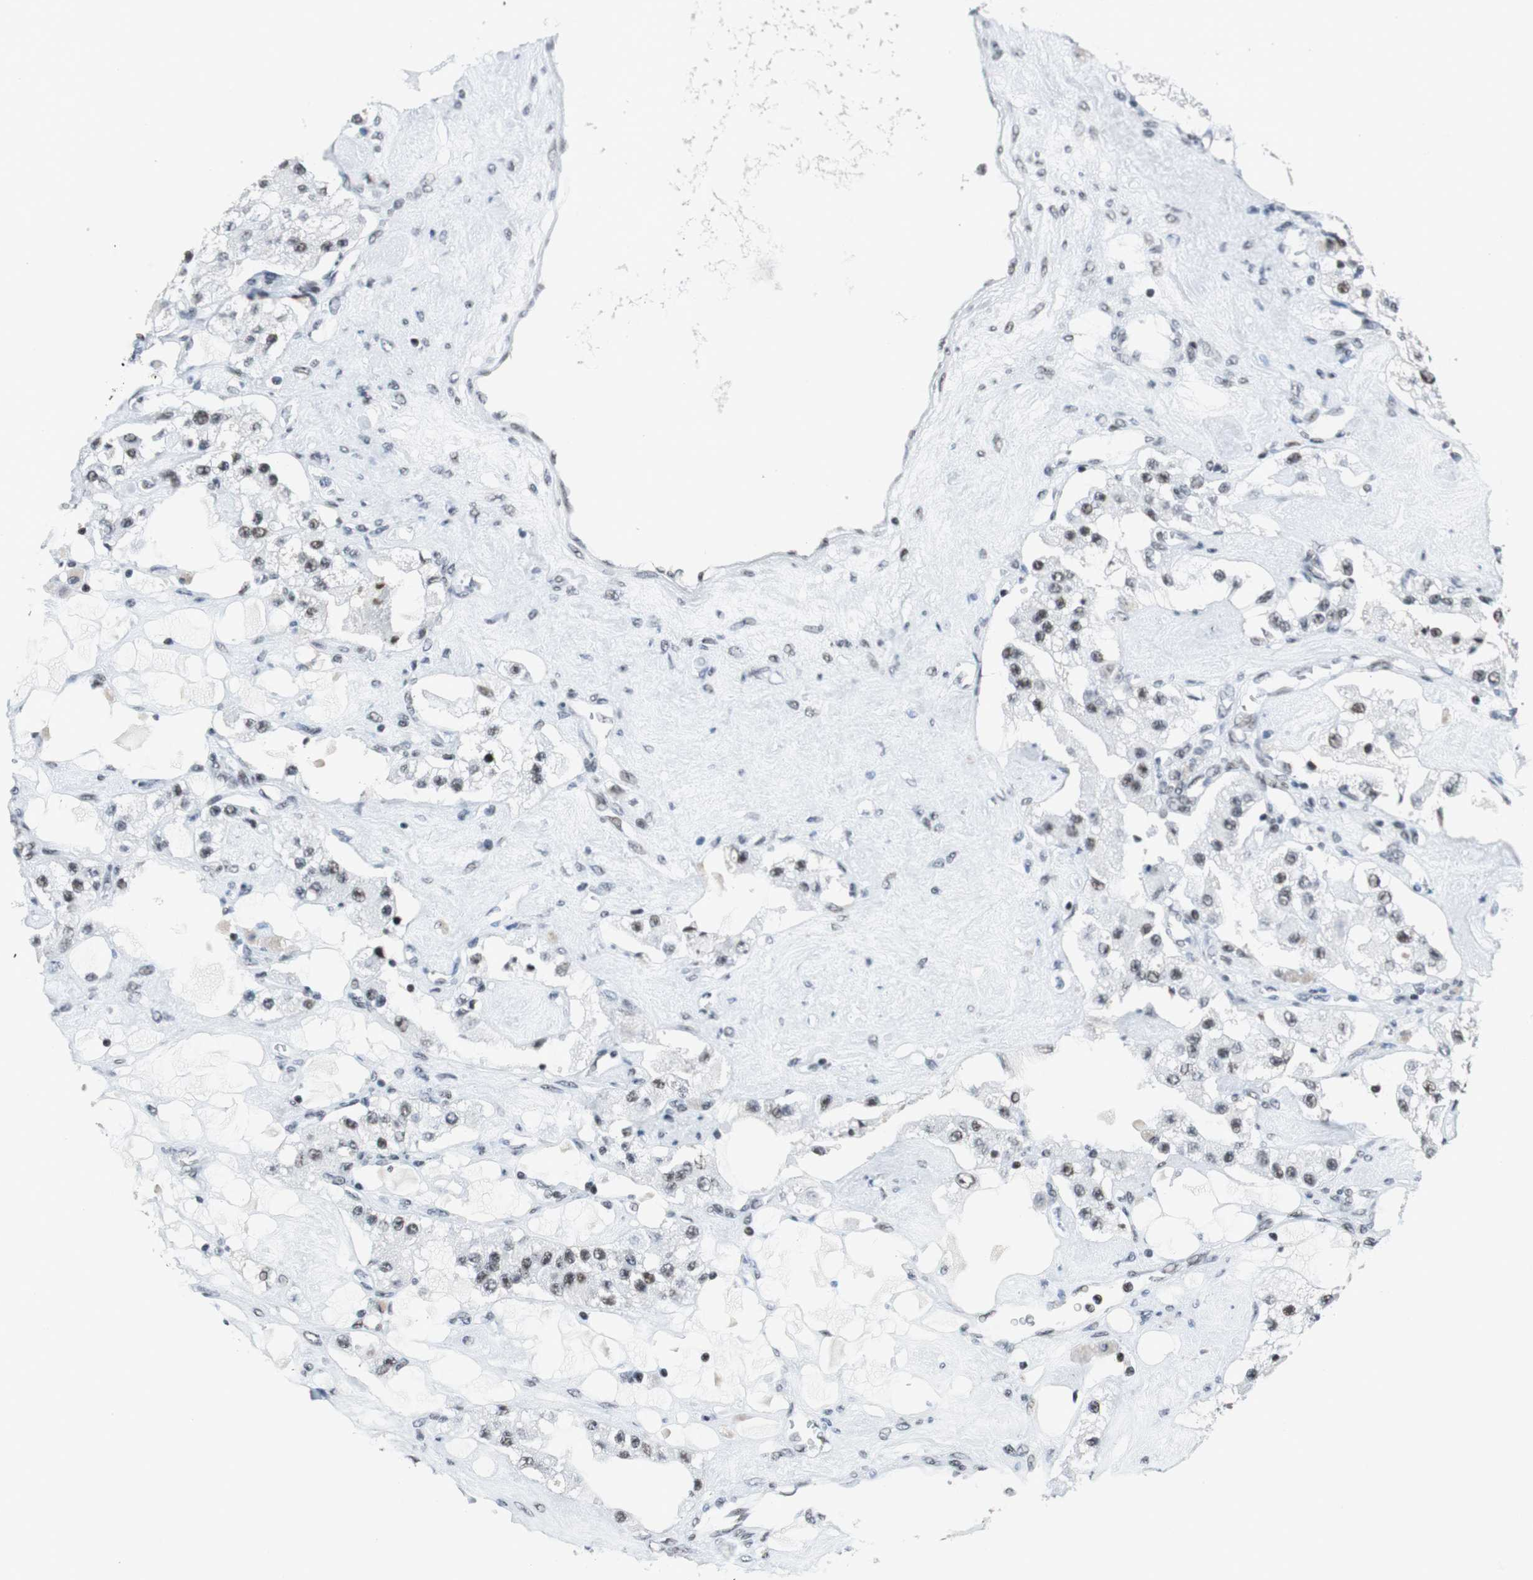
{"staining": {"intensity": "weak", "quantity": "<25%", "location": "nuclear"}, "tissue": "carcinoid", "cell_type": "Tumor cells", "image_type": "cancer", "snomed": [{"axis": "morphology", "description": "Carcinoid, malignant, NOS"}, {"axis": "topography", "description": "Pancreas"}], "caption": "Carcinoid was stained to show a protein in brown. There is no significant positivity in tumor cells.", "gene": "HDAC3", "patient": {"sex": "male", "age": 41}}